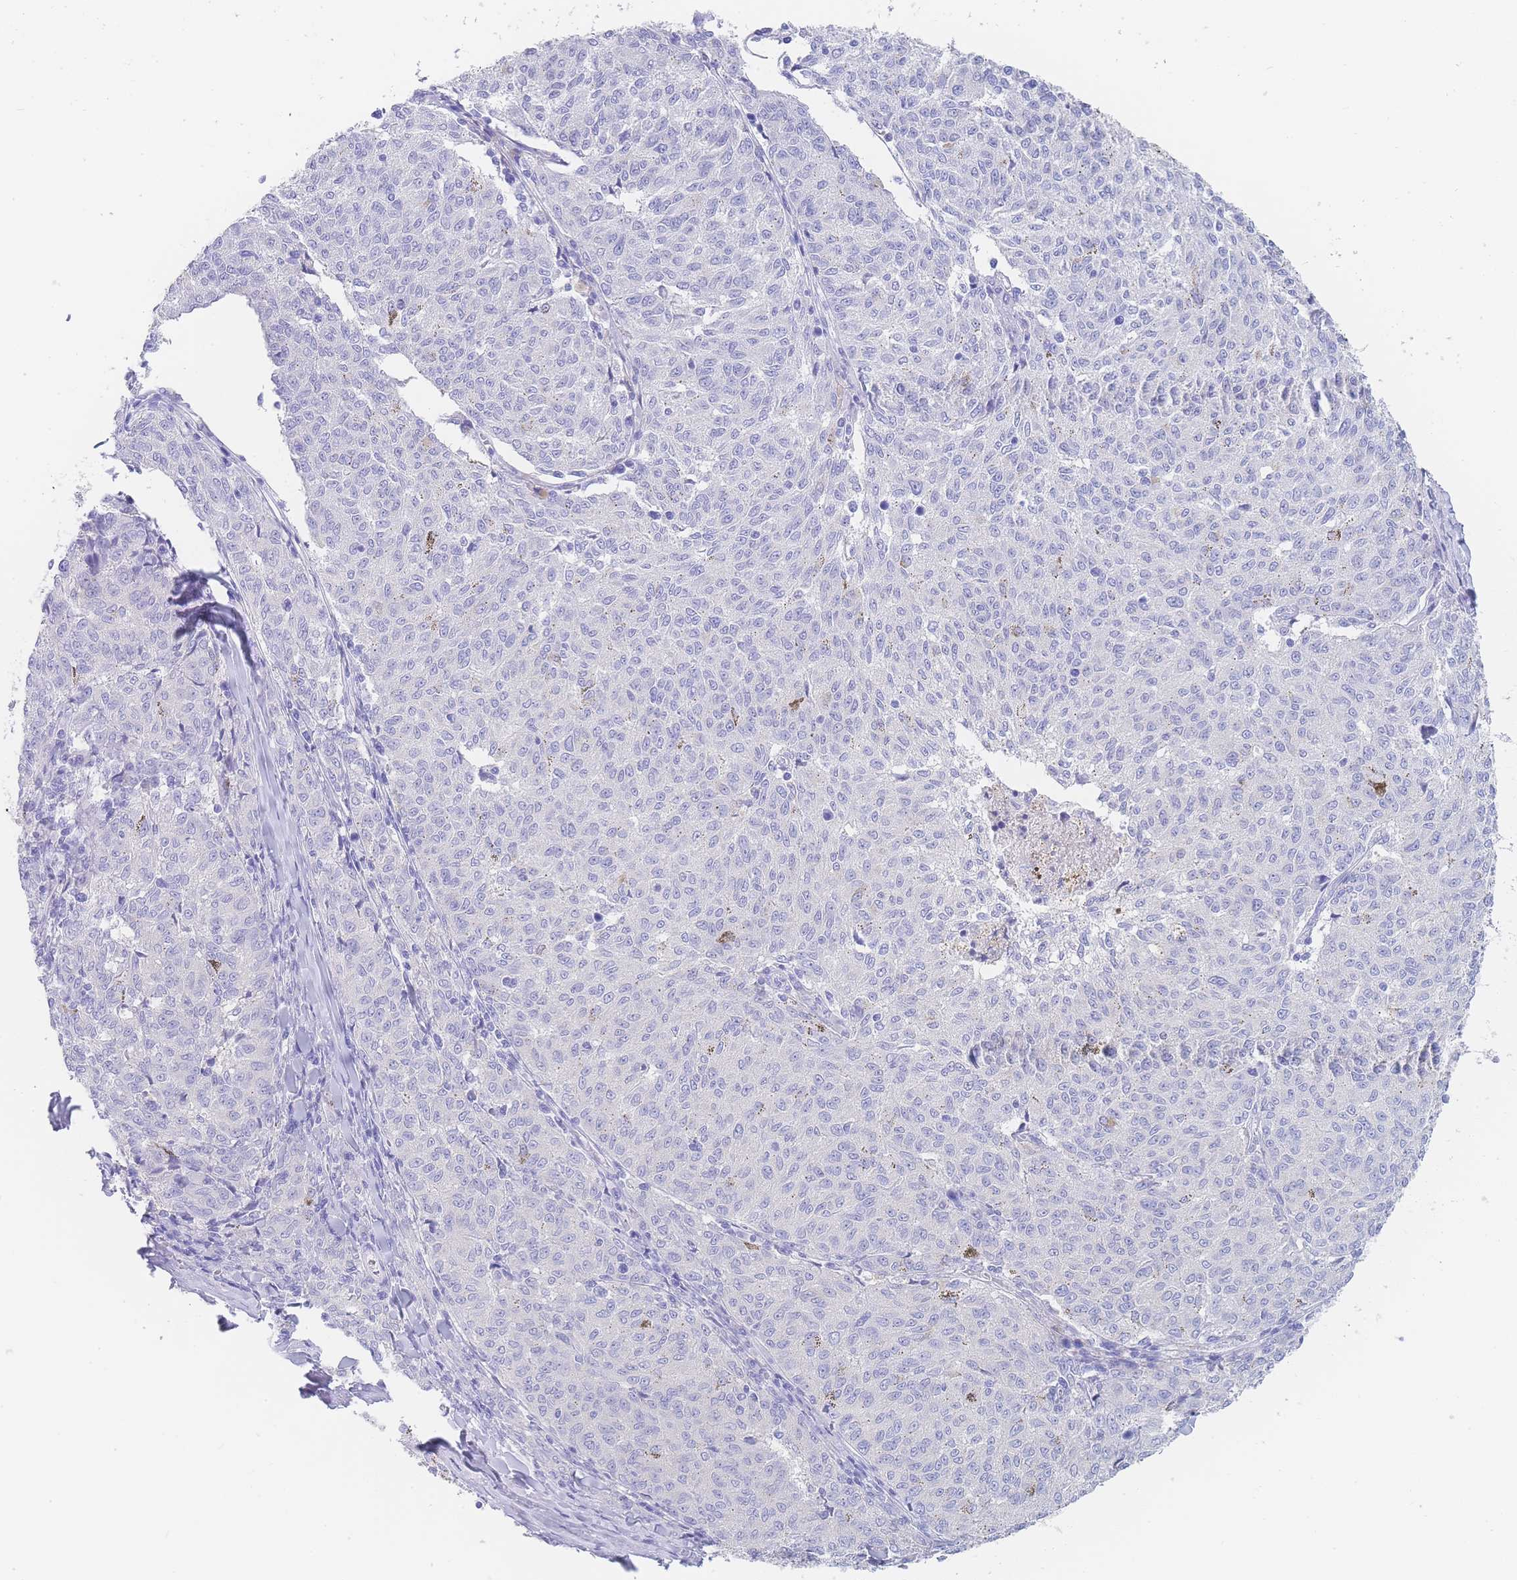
{"staining": {"intensity": "negative", "quantity": "none", "location": "none"}, "tissue": "melanoma", "cell_type": "Tumor cells", "image_type": "cancer", "snomed": [{"axis": "morphology", "description": "Malignant melanoma, NOS"}, {"axis": "topography", "description": "Skin"}], "caption": "The image displays no staining of tumor cells in melanoma.", "gene": "LZTFL1", "patient": {"sex": "female", "age": 72}}